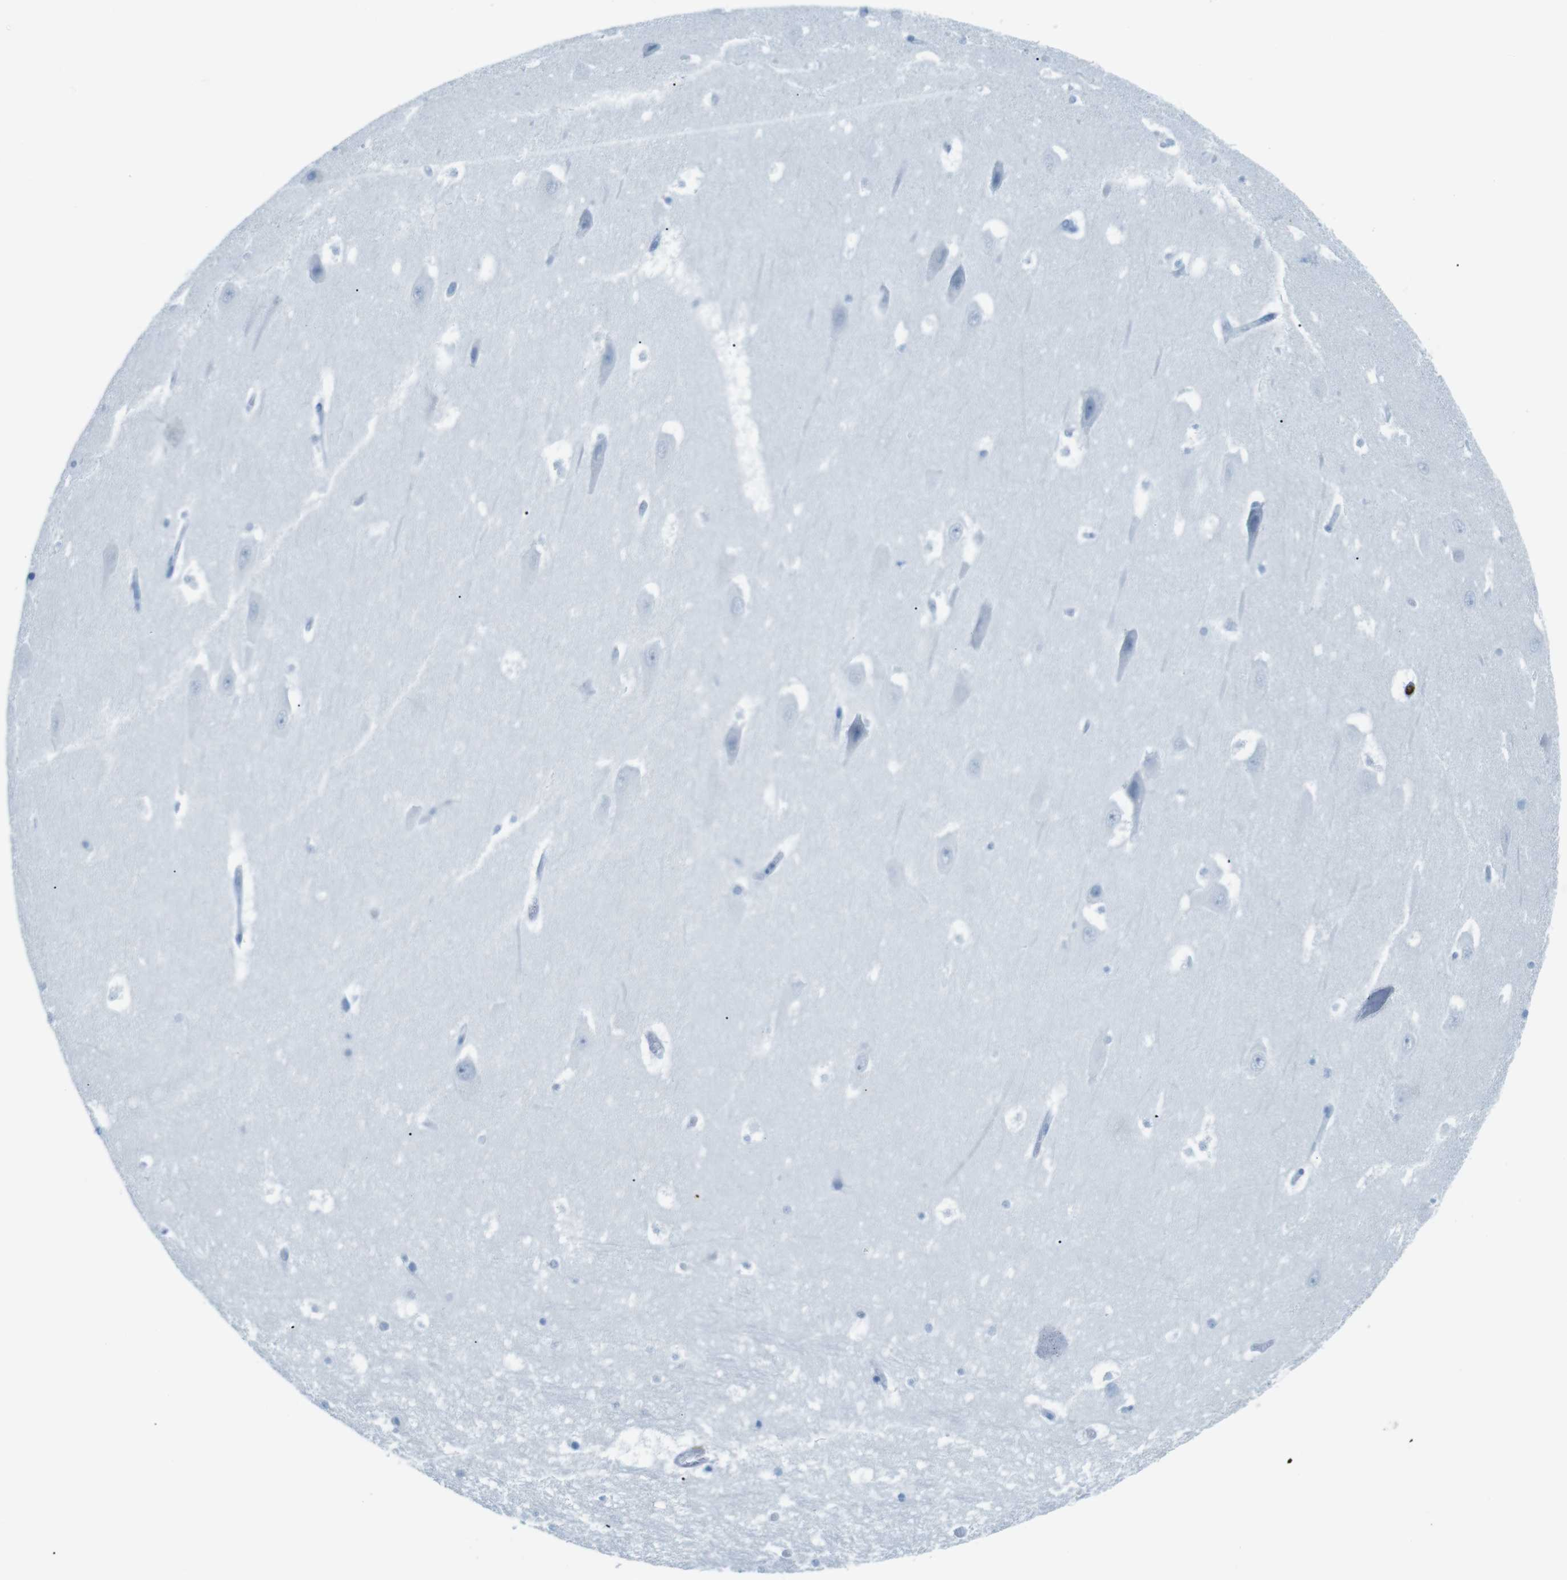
{"staining": {"intensity": "negative", "quantity": "none", "location": "none"}, "tissue": "hippocampus", "cell_type": "Glial cells", "image_type": "normal", "snomed": [{"axis": "morphology", "description": "Normal tissue, NOS"}, {"axis": "topography", "description": "Hippocampus"}], "caption": "A high-resolution histopathology image shows immunohistochemistry staining of unremarkable hippocampus, which displays no significant positivity in glial cells.", "gene": "MCEMP1", "patient": {"sex": "male", "age": 45}}